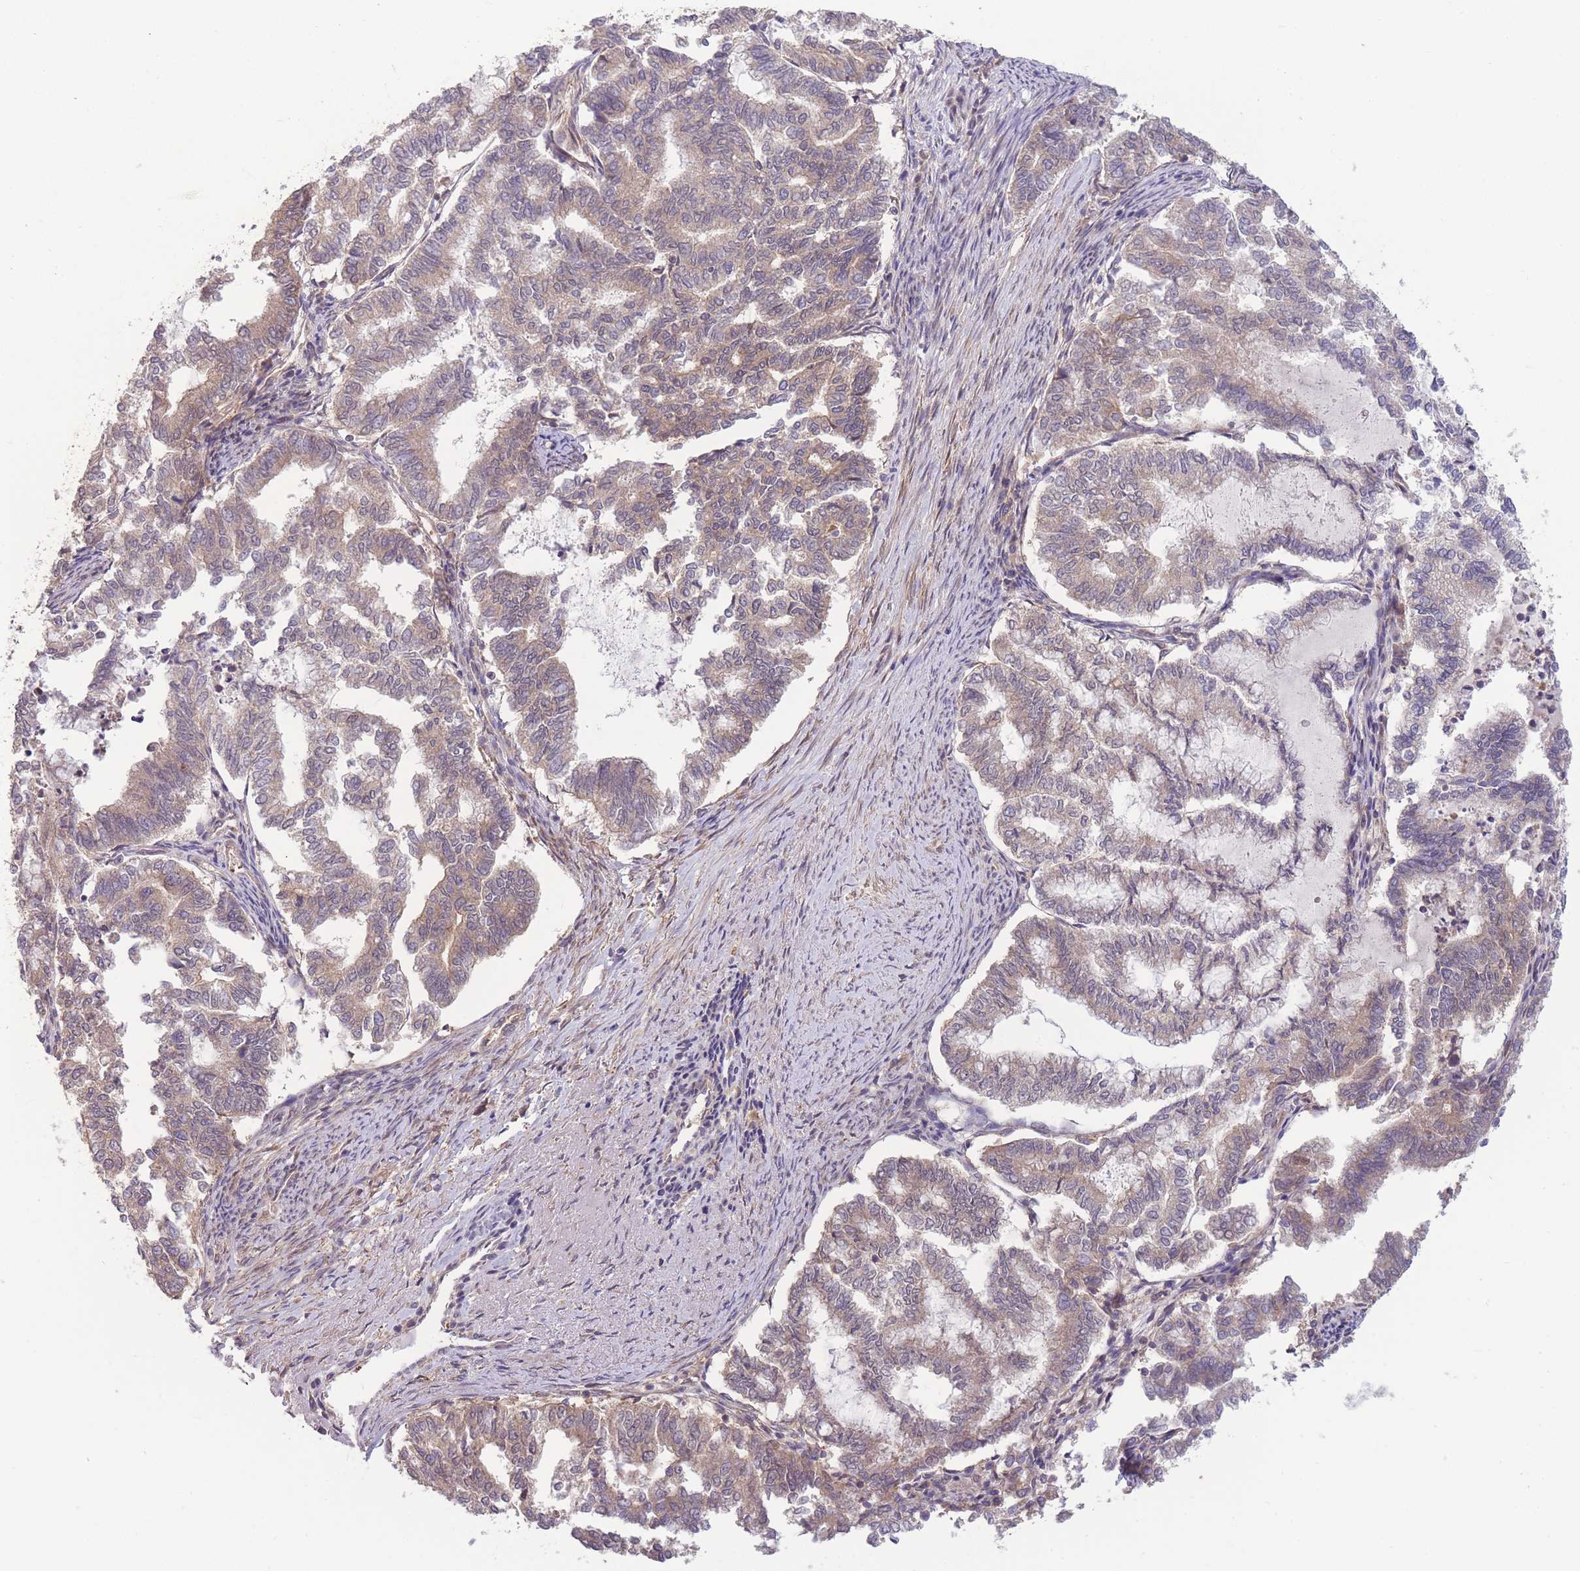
{"staining": {"intensity": "weak", "quantity": "25%-75%", "location": "cytoplasmic/membranous"}, "tissue": "endometrial cancer", "cell_type": "Tumor cells", "image_type": "cancer", "snomed": [{"axis": "morphology", "description": "Adenocarcinoma, NOS"}, {"axis": "topography", "description": "Endometrium"}], "caption": "Protein staining of endometrial cancer tissue reveals weak cytoplasmic/membranous expression in approximately 25%-75% of tumor cells.", "gene": "PFDN6", "patient": {"sex": "female", "age": 79}}